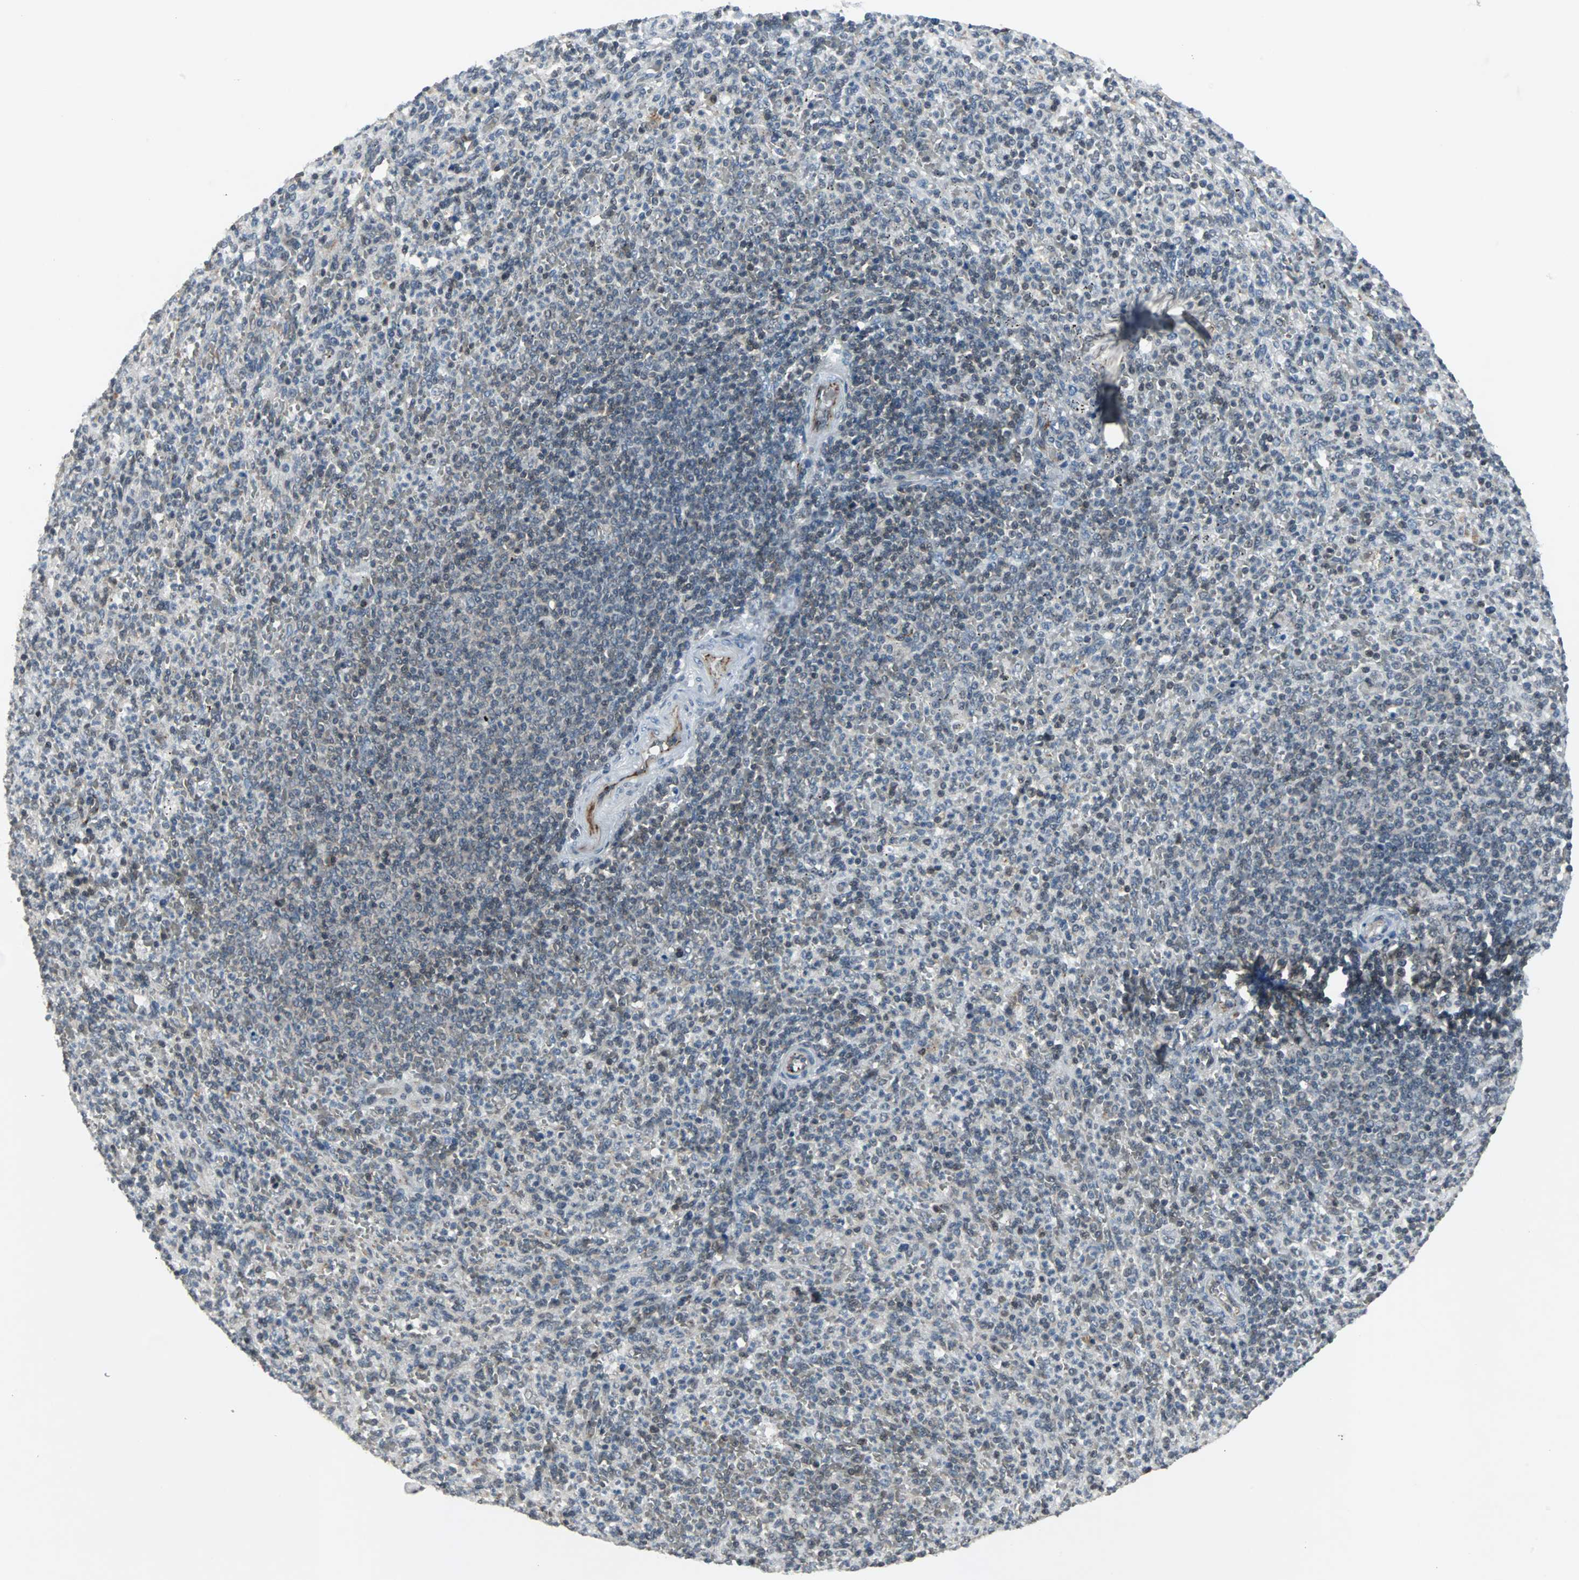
{"staining": {"intensity": "weak", "quantity": "25%-75%", "location": "cytoplasmic/membranous"}, "tissue": "spleen", "cell_type": "Cells in red pulp", "image_type": "normal", "snomed": [{"axis": "morphology", "description": "Normal tissue, NOS"}, {"axis": "topography", "description": "Spleen"}], "caption": "This photomicrograph demonstrates immunohistochemistry (IHC) staining of normal human spleen, with low weak cytoplasmic/membranous positivity in approximately 25%-75% of cells in red pulp.", "gene": "LSR", "patient": {"sex": "male", "age": 36}}